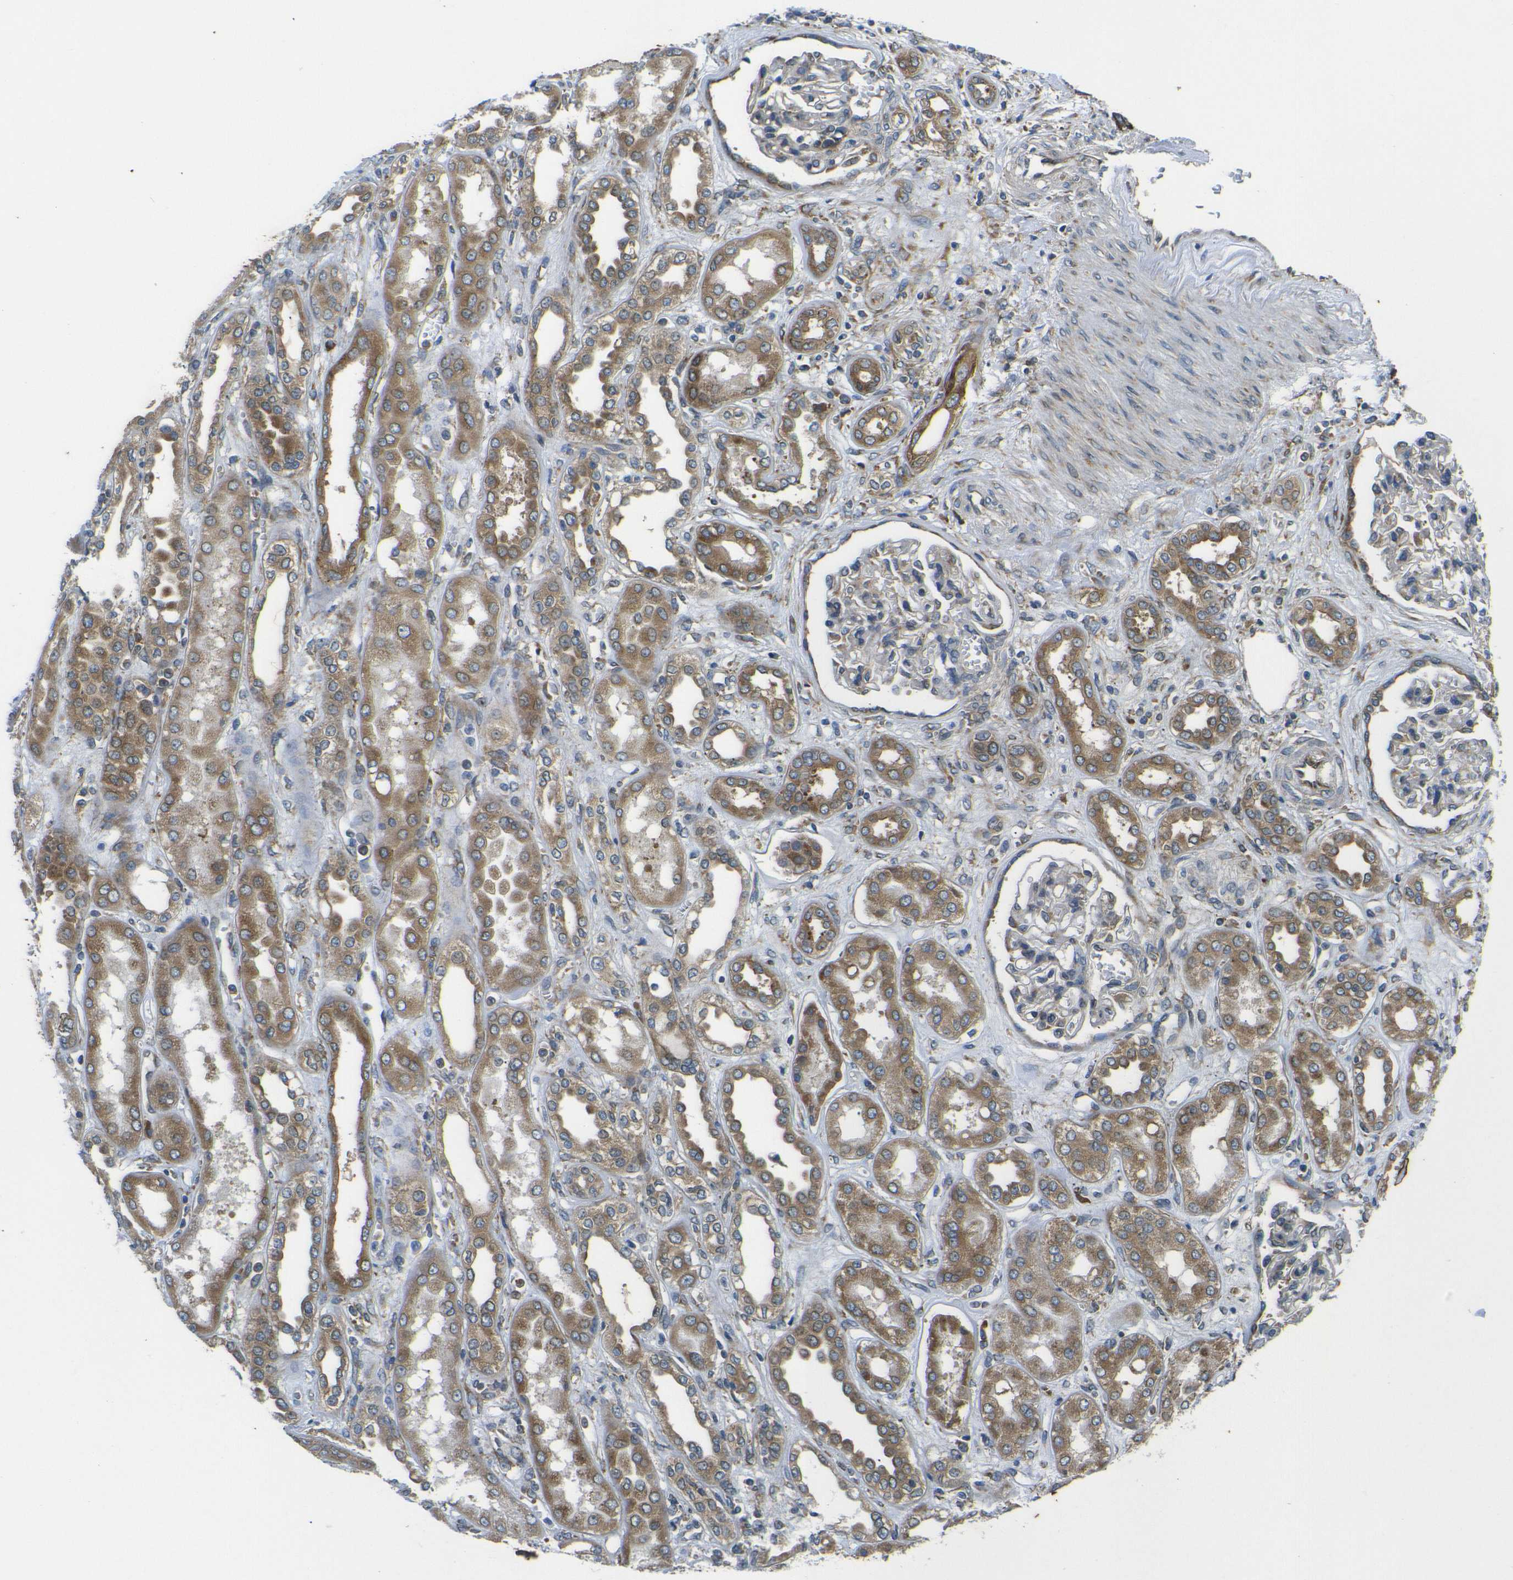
{"staining": {"intensity": "moderate", "quantity": "25%-75%", "location": "cytoplasmic/membranous"}, "tissue": "kidney", "cell_type": "Cells in glomeruli", "image_type": "normal", "snomed": [{"axis": "morphology", "description": "Normal tissue, NOS"}, {"axis": "topography", "description": "Kidney"}], "caption": "Protein staining of unremarkable kidney reveals moderate cytoplasmic/membranous staining in about 25%-75% of cells in glomeruli. Nuclei are stained in blue.", "gene": "RPSA", "patient": {"sex": "male", "age": 59}}